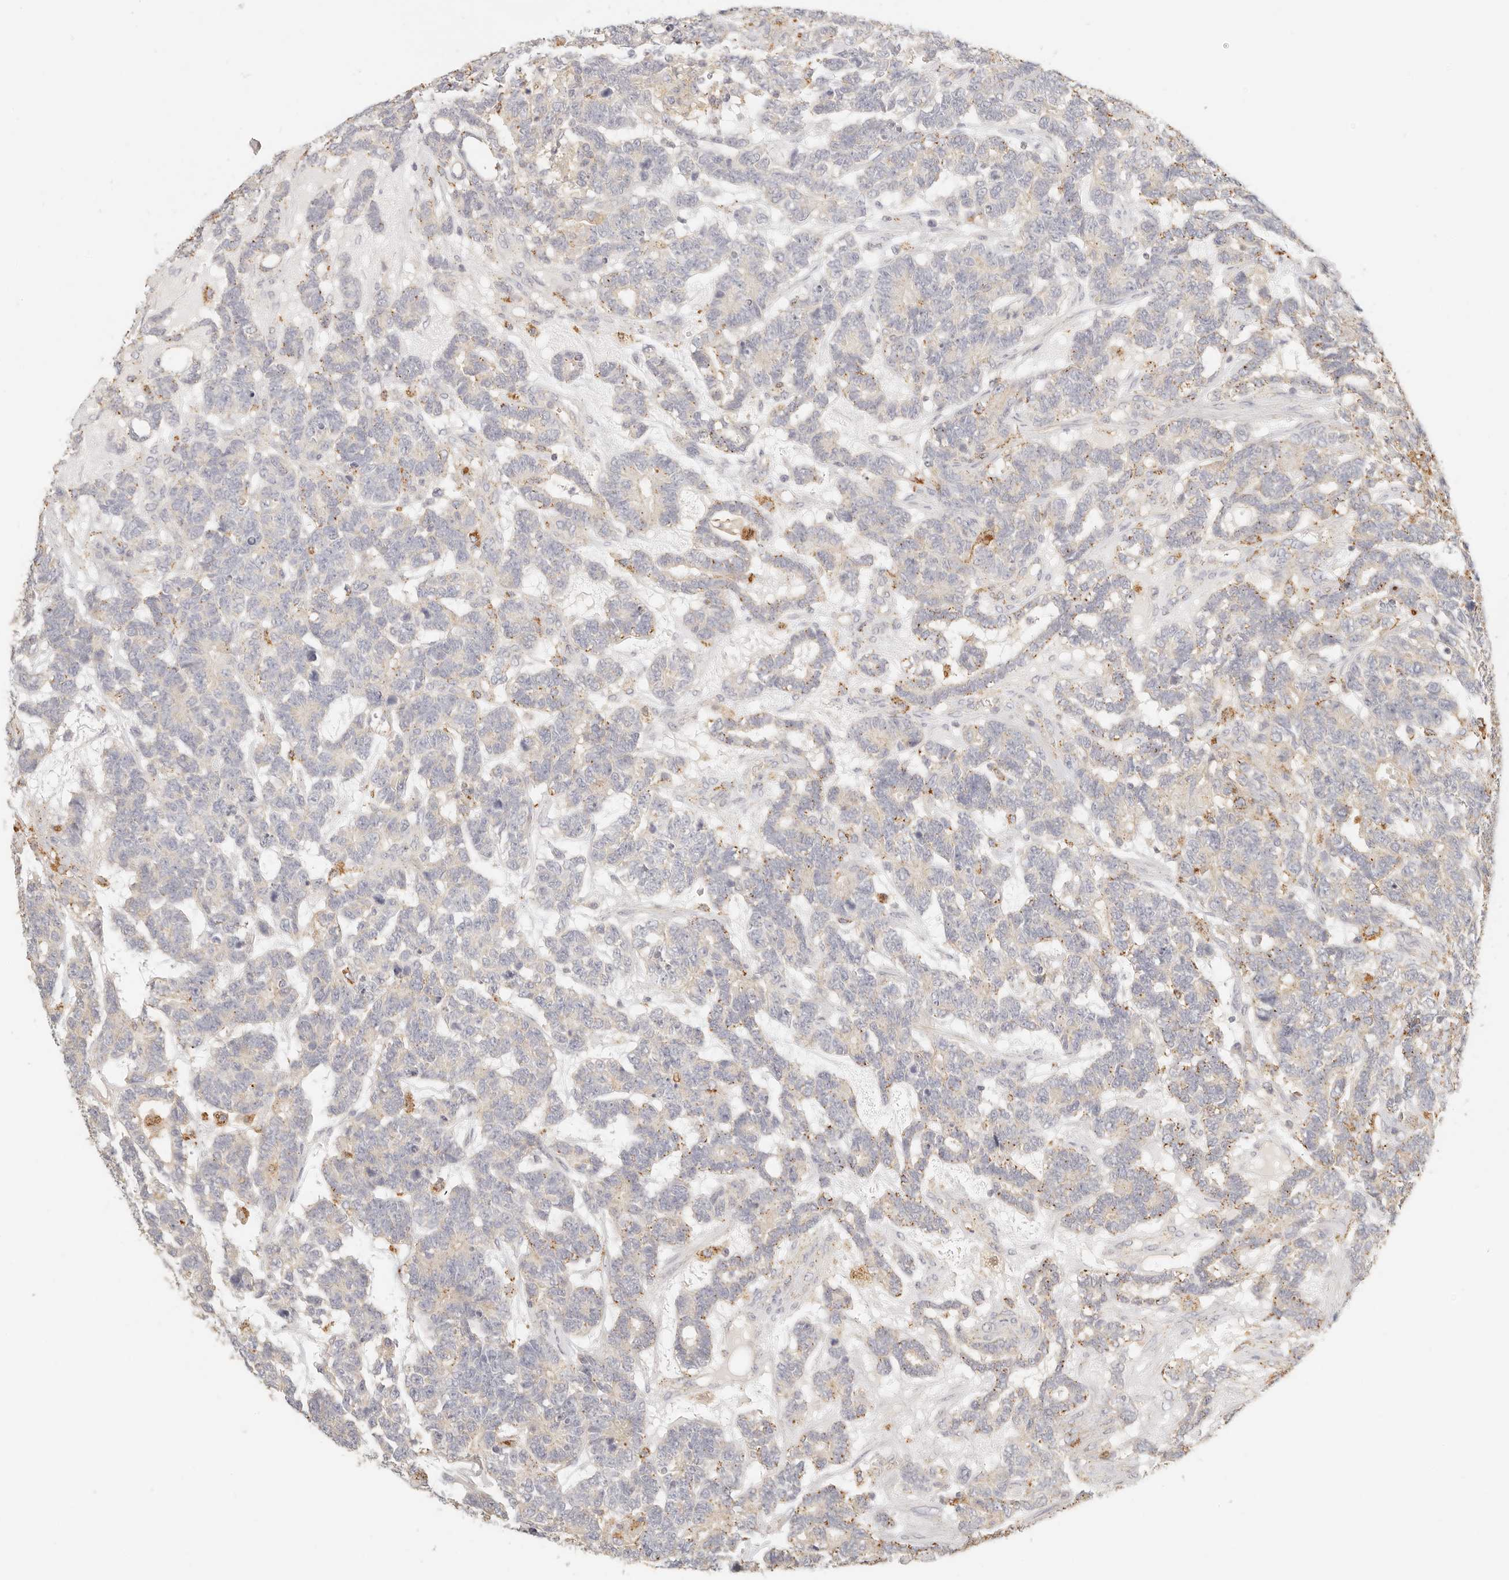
{"staining": {"intensity": "negative", "quantity": "none", "location": "none"}, "tissue": "testis cancer", "cell_type": "Tumor cells", "image_type": "cancer", "snomed": [{"axis": "morphology", "description": "Carcinoma, Embryonal, NOS"}, {"axis": "topography", "description": "Testis"}], "caption": "Immunohistochemistry micrograph of neoplastic tissue: embryonal carcinoma (testis) stained with DAB reveals no significant protein positivity in tumor cells.", "gene": "CNMD", "patient": {"sex": "male", "age": 26}}